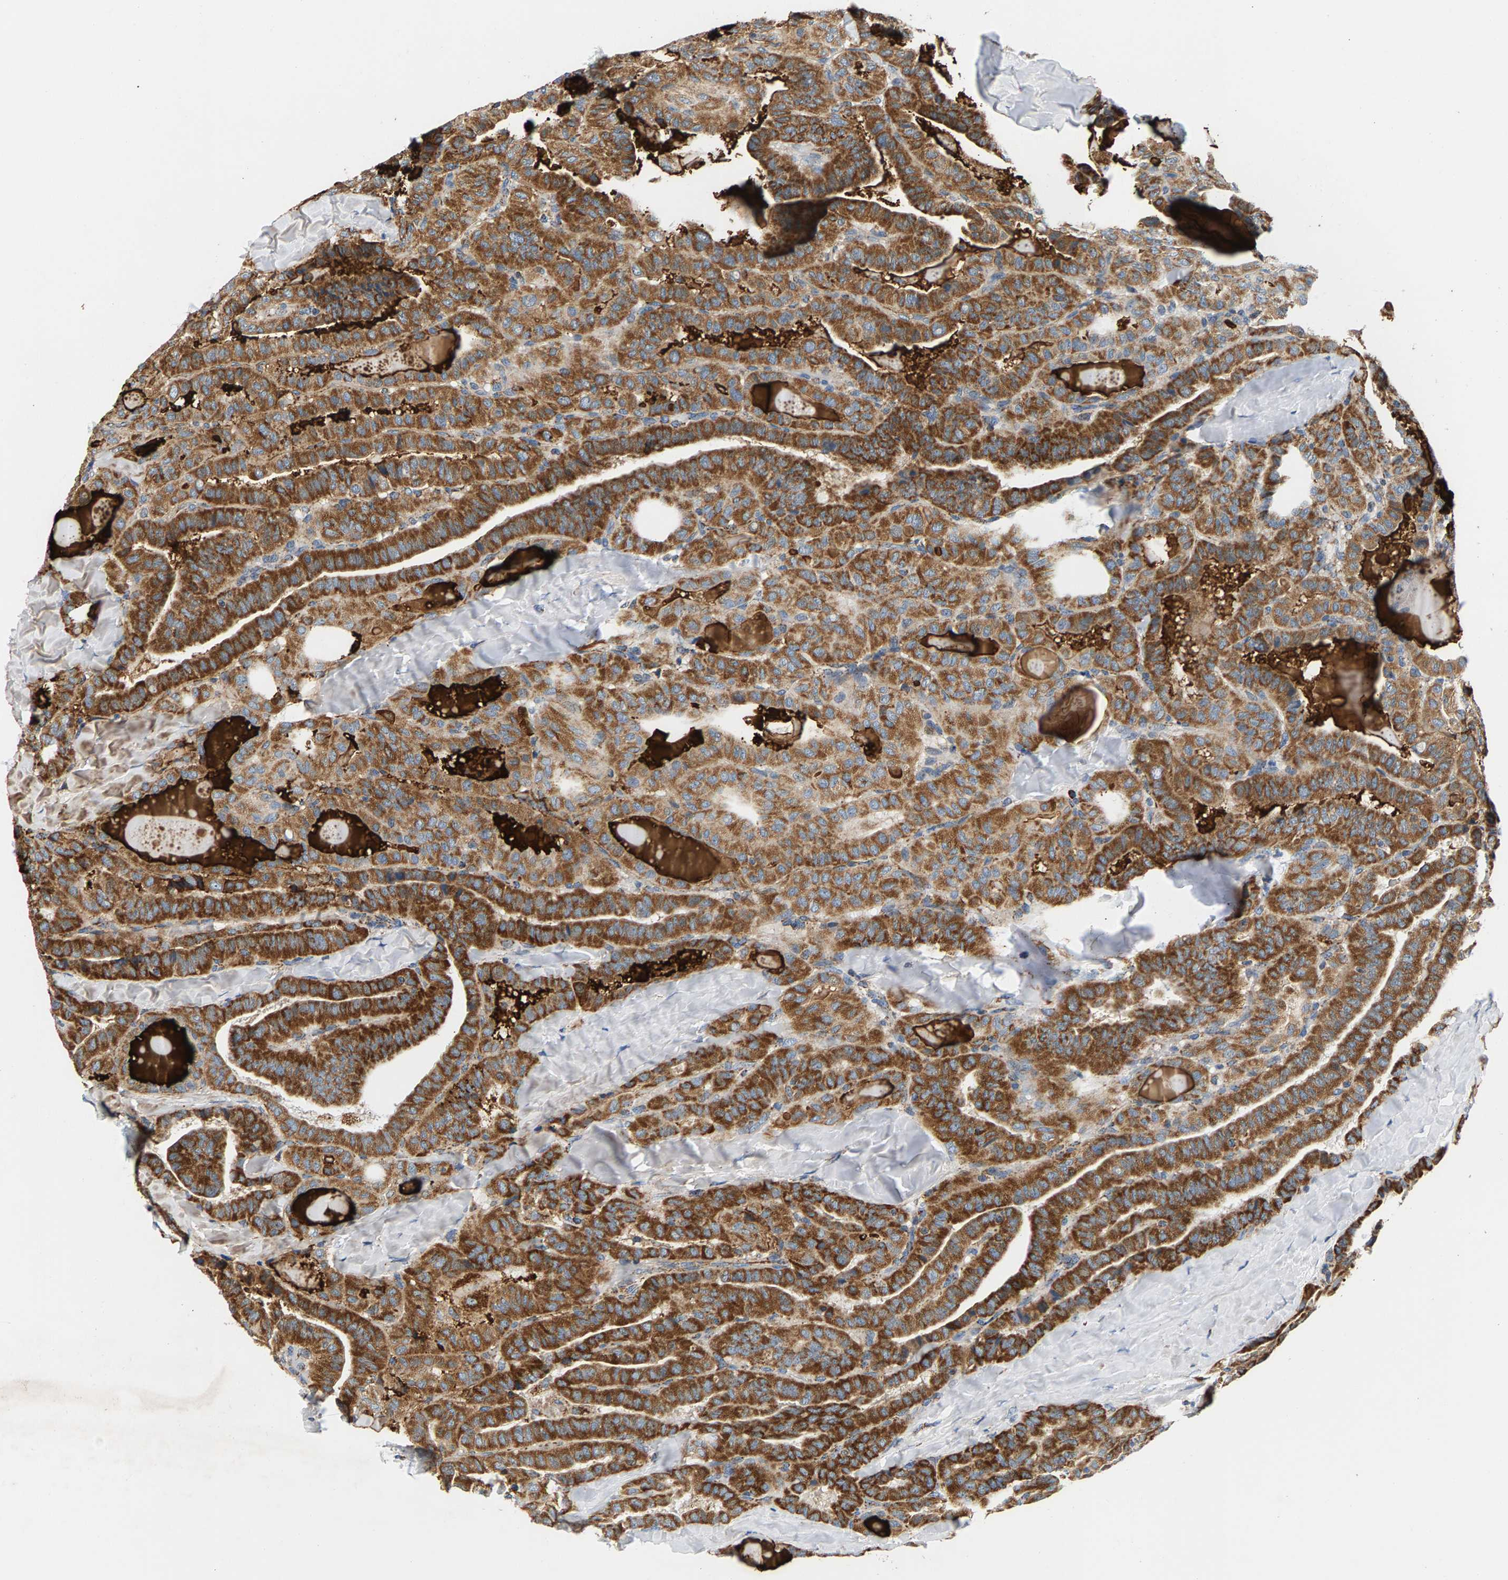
{"staining": {"intensity": "strong", "quantity": ">75%", "location": "cytoplasmic/membranous"}, "tissue": "thyroid cancer", "cell_type": "Tumor cells", "image_type": "cancer", "snomed": [{"axis": "morphology", "description": "Papillary adenocarcinoma, NOS"}, {"axis": "topography", "description": "Thyroid gland"}], "caption": "Protein staining of thyroid cancer tissue shows strong cytoplasmic/membranous expression in about >75% of tumor cells. The staining was performed using DAB to visualize the protein expression in brown, while the nuclei were stained in blue with hematoxylin (Magnification: 20x).", "gene": "PDE1A", "patient": {"sex": "male", "age": 77}}